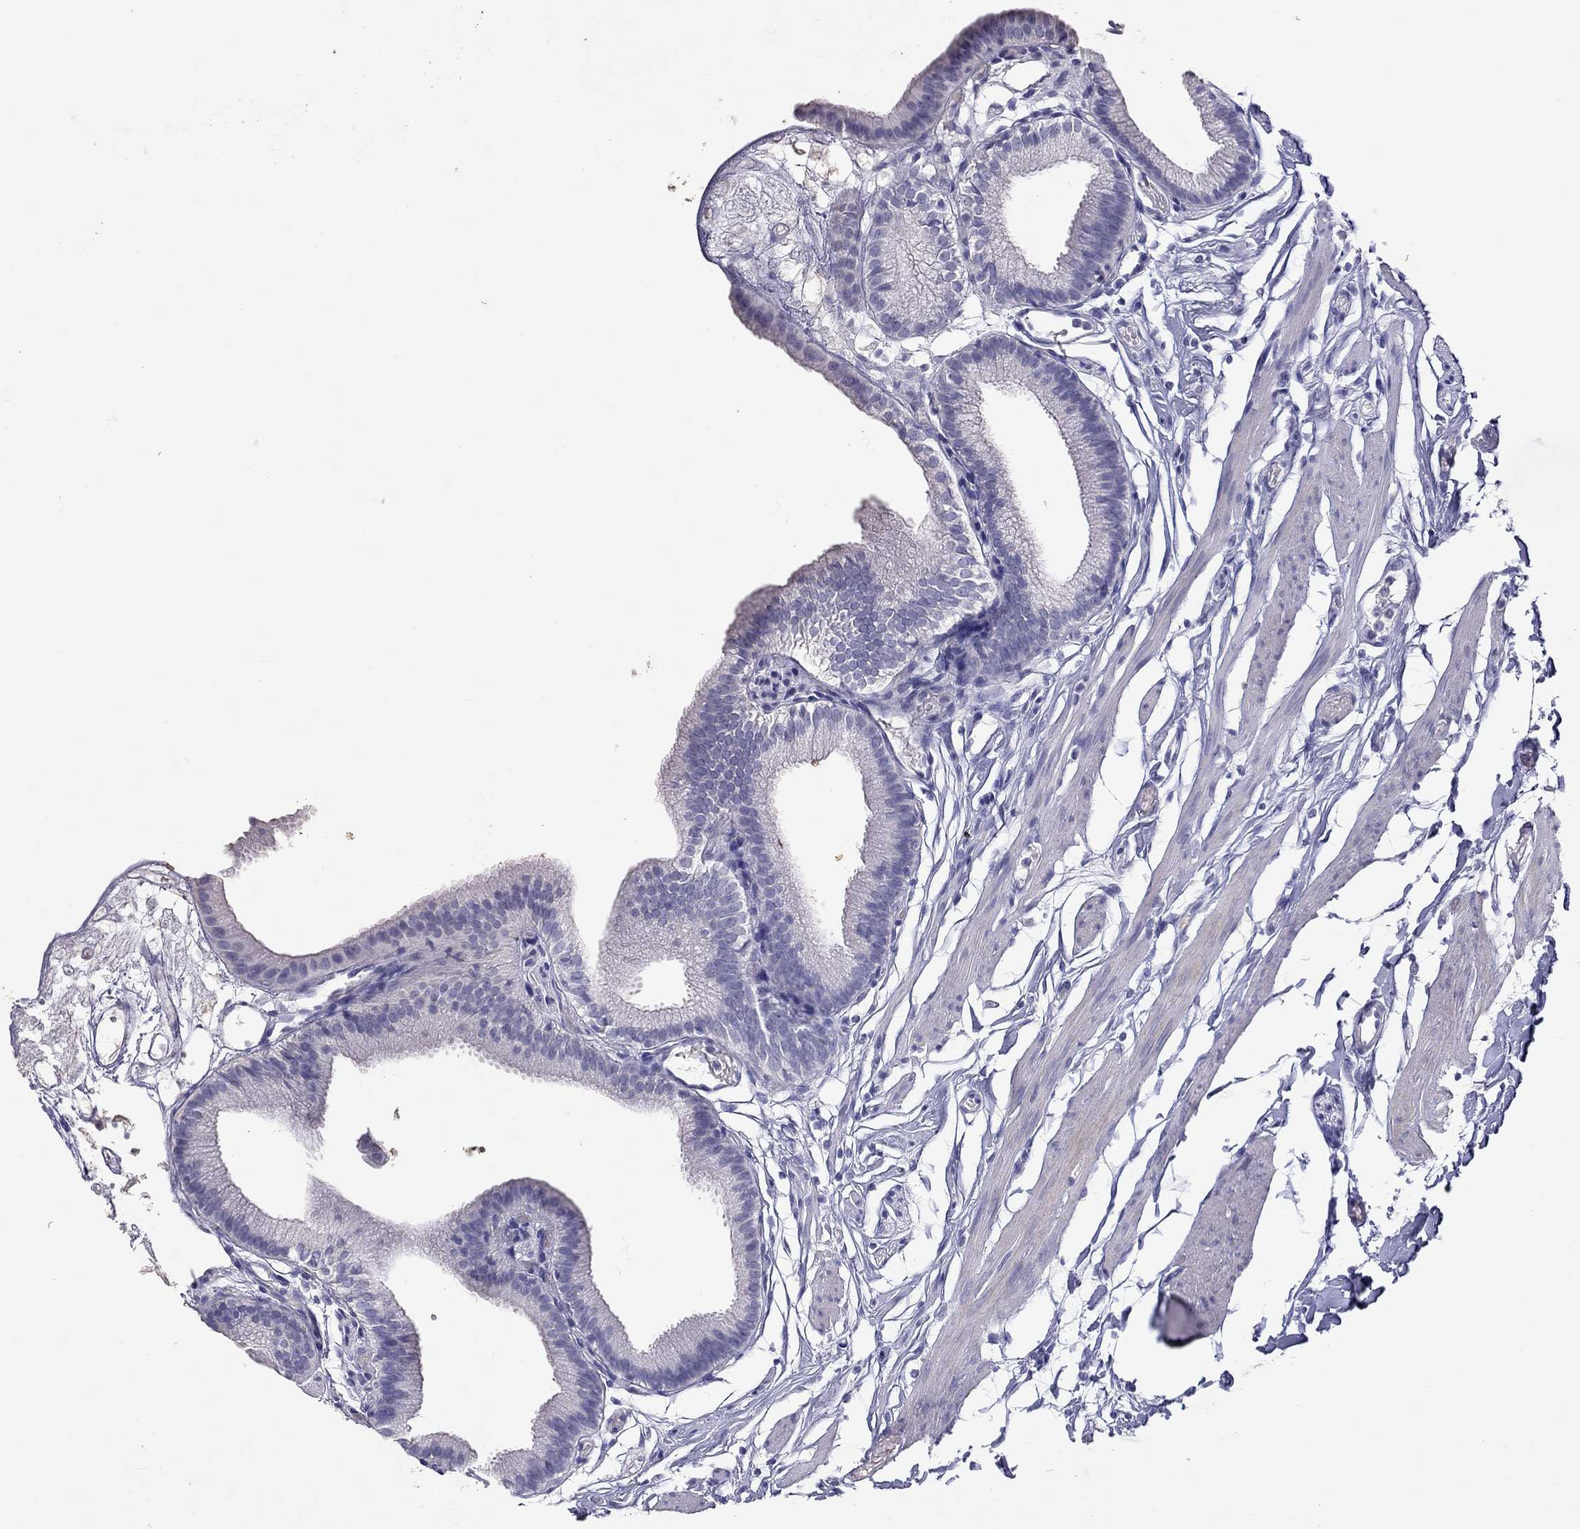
{"staining": {"intensity": "negative", "quantity": "none", "location": "none"}, "tissue": "gallbladder", "cell_type": "Glandular cells", "image_type": "normal", "snomed": [{"axis": "morphology", "description": "Normal tissue, NOS"}, {"axis": "topography", "description": "Gallbladder"}], "caption": "Unremarkable gallbladder was stained to show a protein in brown. There is no significant positivity in glandular cells. (DAB (3,3'-diaminobenzidine) immunohistochemistry visualized using brightfield microscopy, high magnification).", "gene": "PSMB11", "patient": {"sex": "female", "age": 45}}